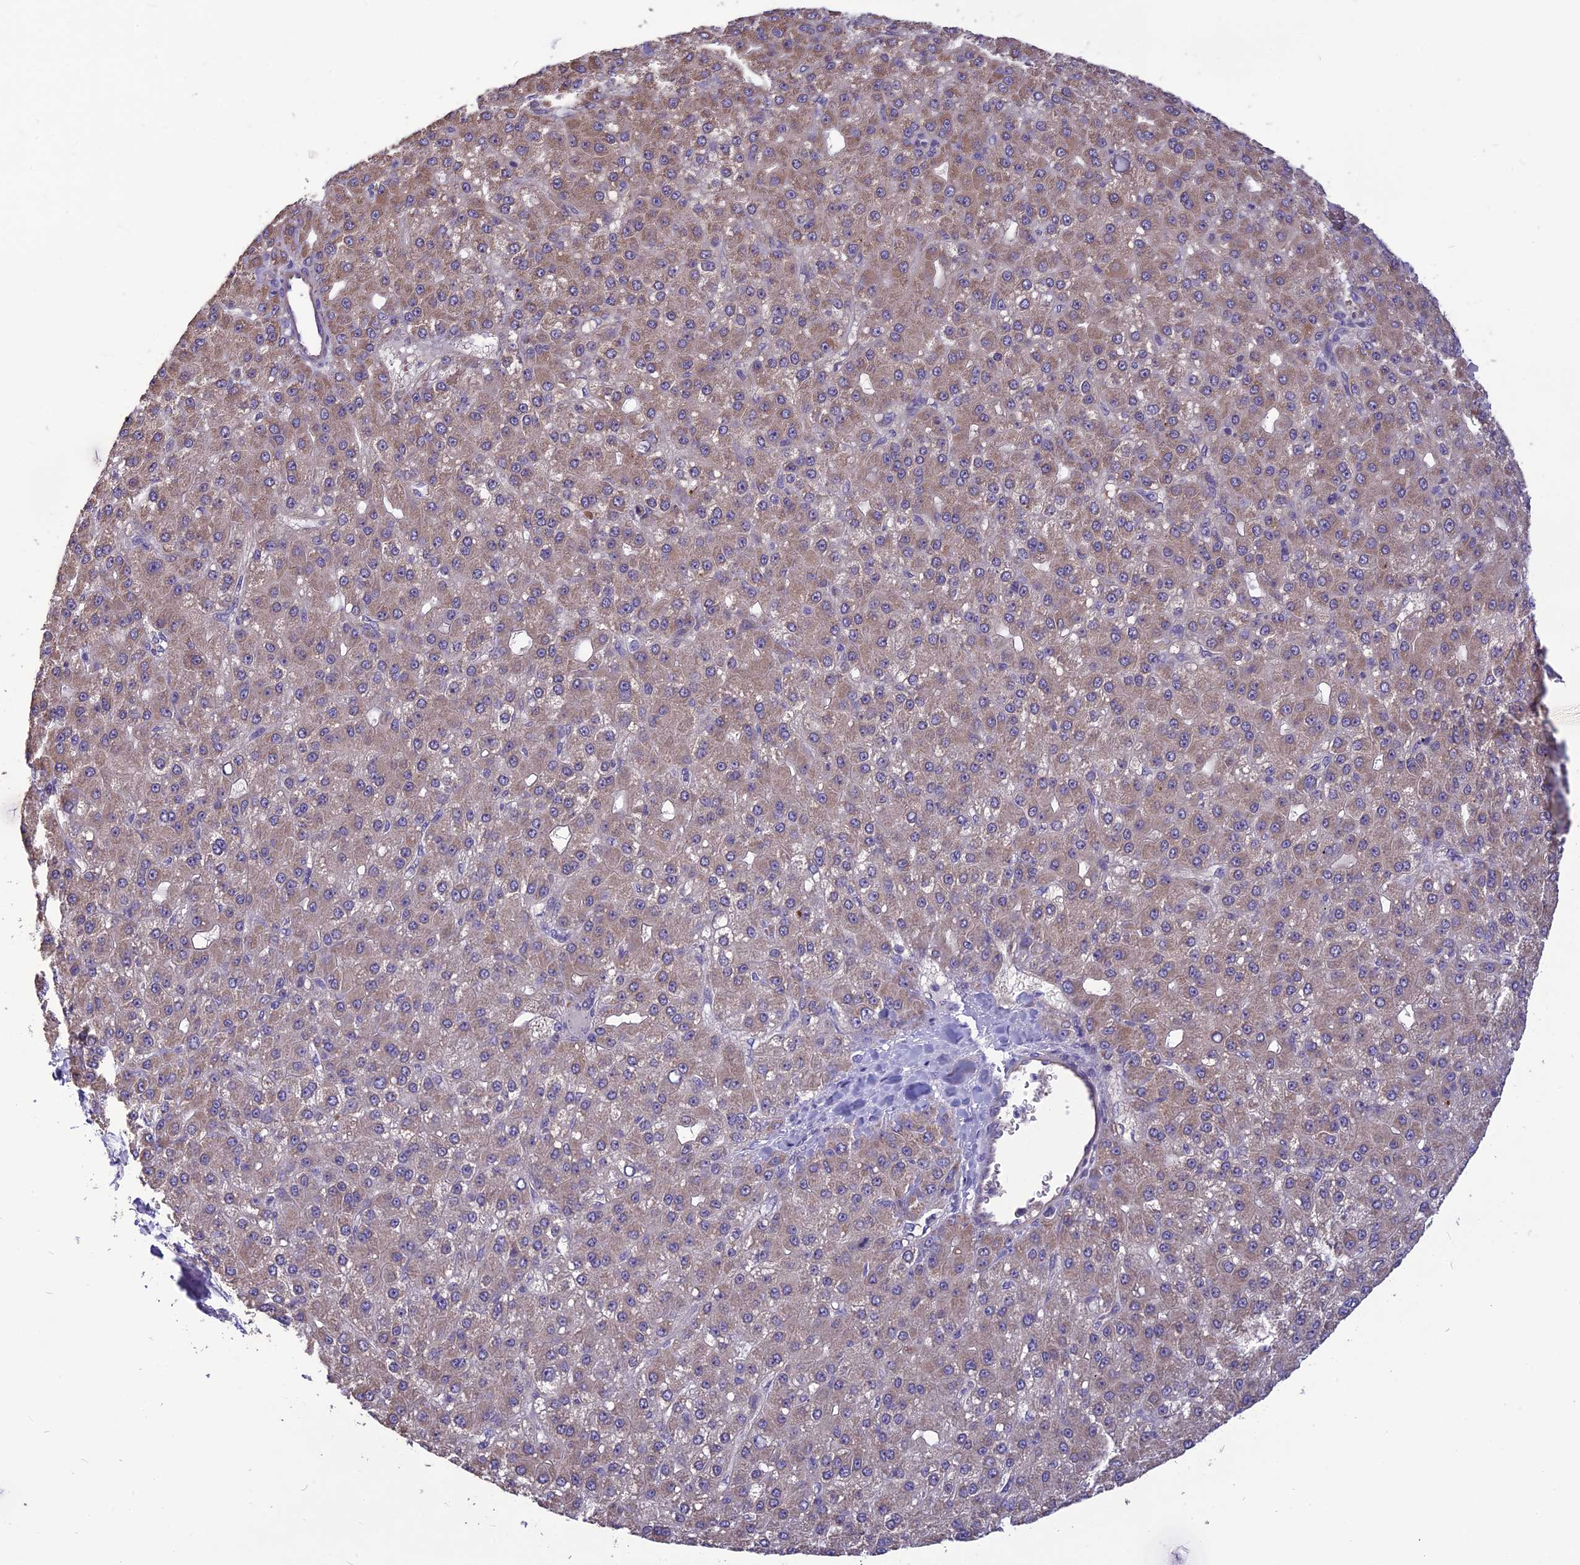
{"staining": {"intensity": "weak", "quantity": "25%-75%", "location": "cytoplasmic/membranous"}, "tissue": "liver cancer", "cell_type": "Tumor cells", "image_type": "cancer", "snomed": [{"axis": "morphology", "description": "Carcinoma, Hepatocellular, NOS"}, {"axis": "topography", "description": "Liver"}], "caption": "An IHC image of tumor tissue is shown. Protein staining in brown labels weak cytoplasmic/membranous positivity in liver cancer within tumor cells. (Stains: DAB in brown, nuclei in blue, Microscopy: brightfield microscopy at high magnification).", "gene": "PSMF1", "patient": {"sex": "male", "age": 67}}